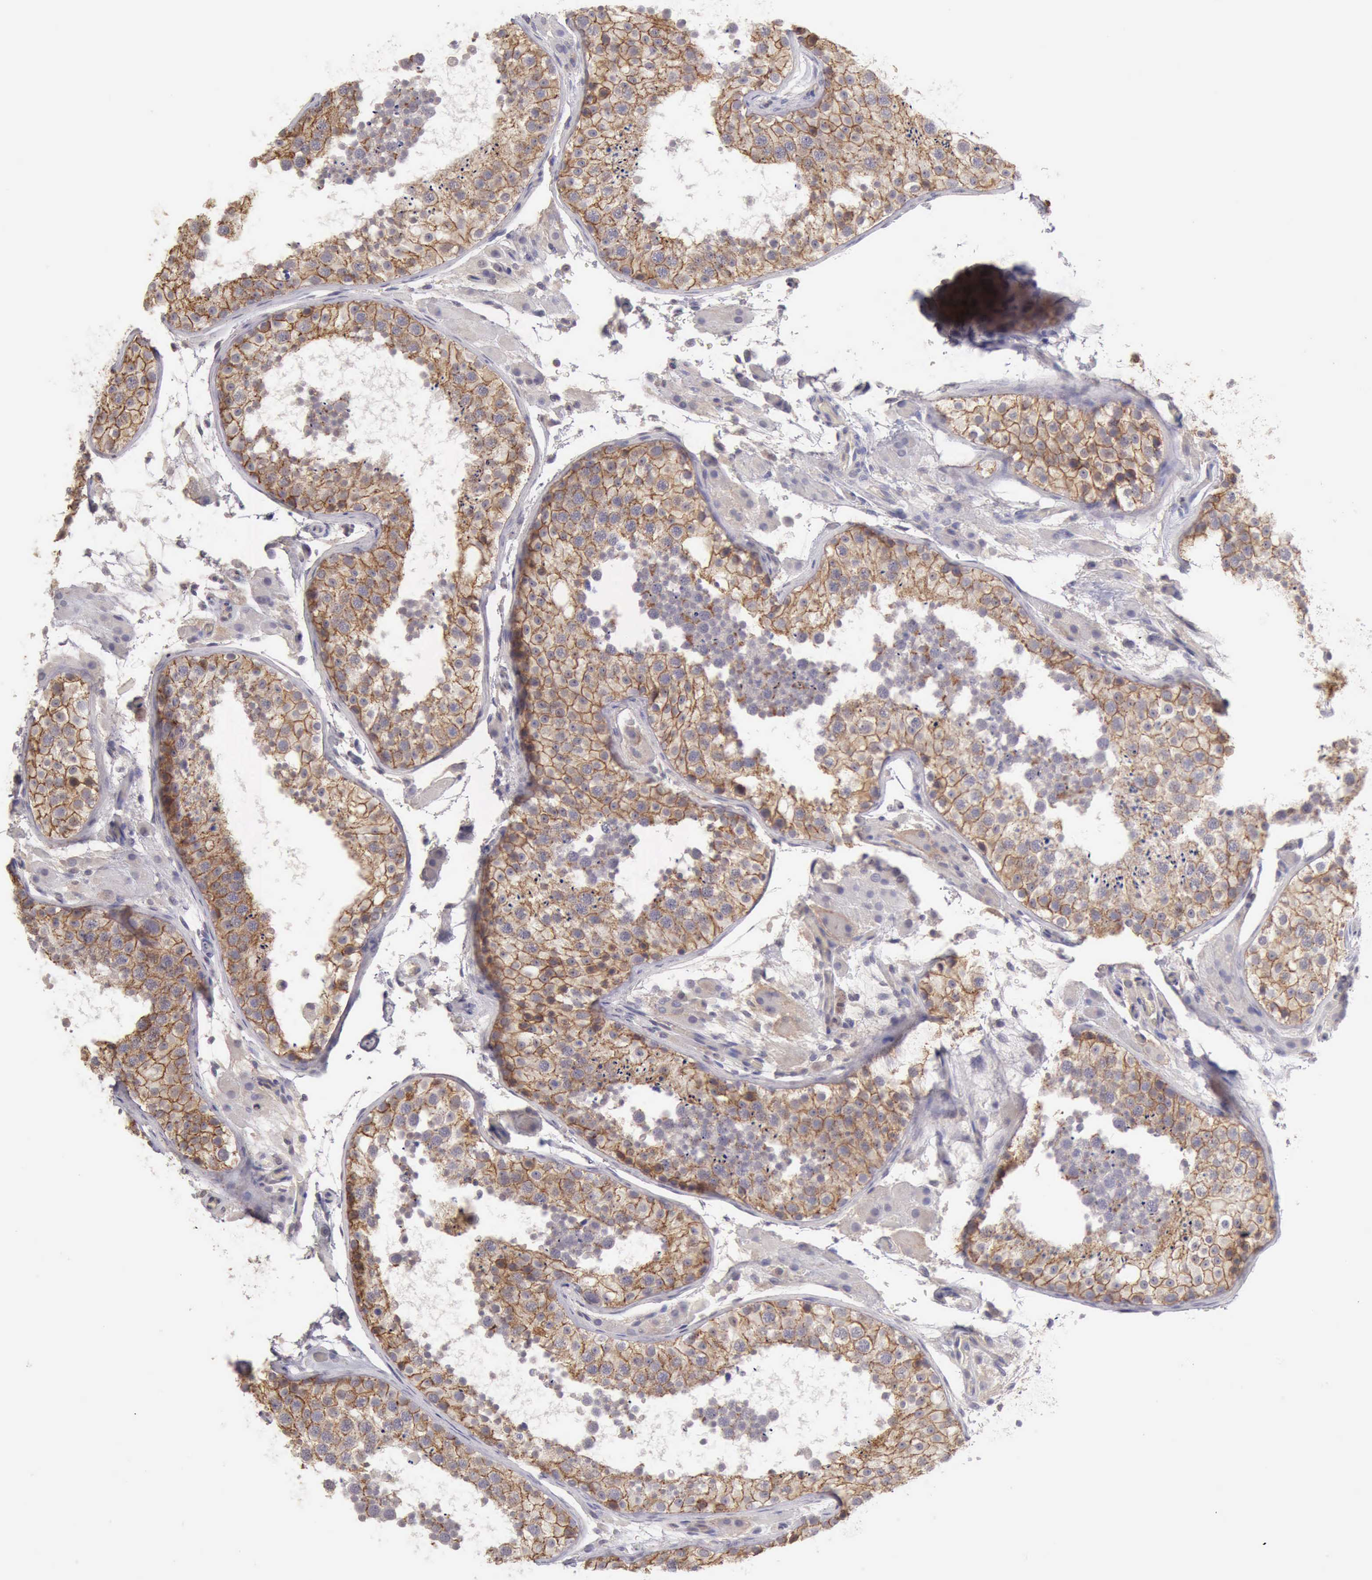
{"staining": {"intensity": "strong", "quantity": ">75%", "location": "cytoplasmic/membranous"}, "tissue": "testis", "cell_type": "Cells in seminiferous ducts", "image_type": "normal", "snomed": [{"axis": "morphology", "description": "Normal tissue, NOS"}, {"axis": "topography", "description": "Testis"}], "caption": "Cells in seminiferous ducts display strong cytoplasmic/membranous expression in approximately >75% of cells in benign testis. (brown staining indicates protein expression, while blue staining denotes nuclei).", "gene": "KCND1", "patient": {"sex": "male", "age": 26}}